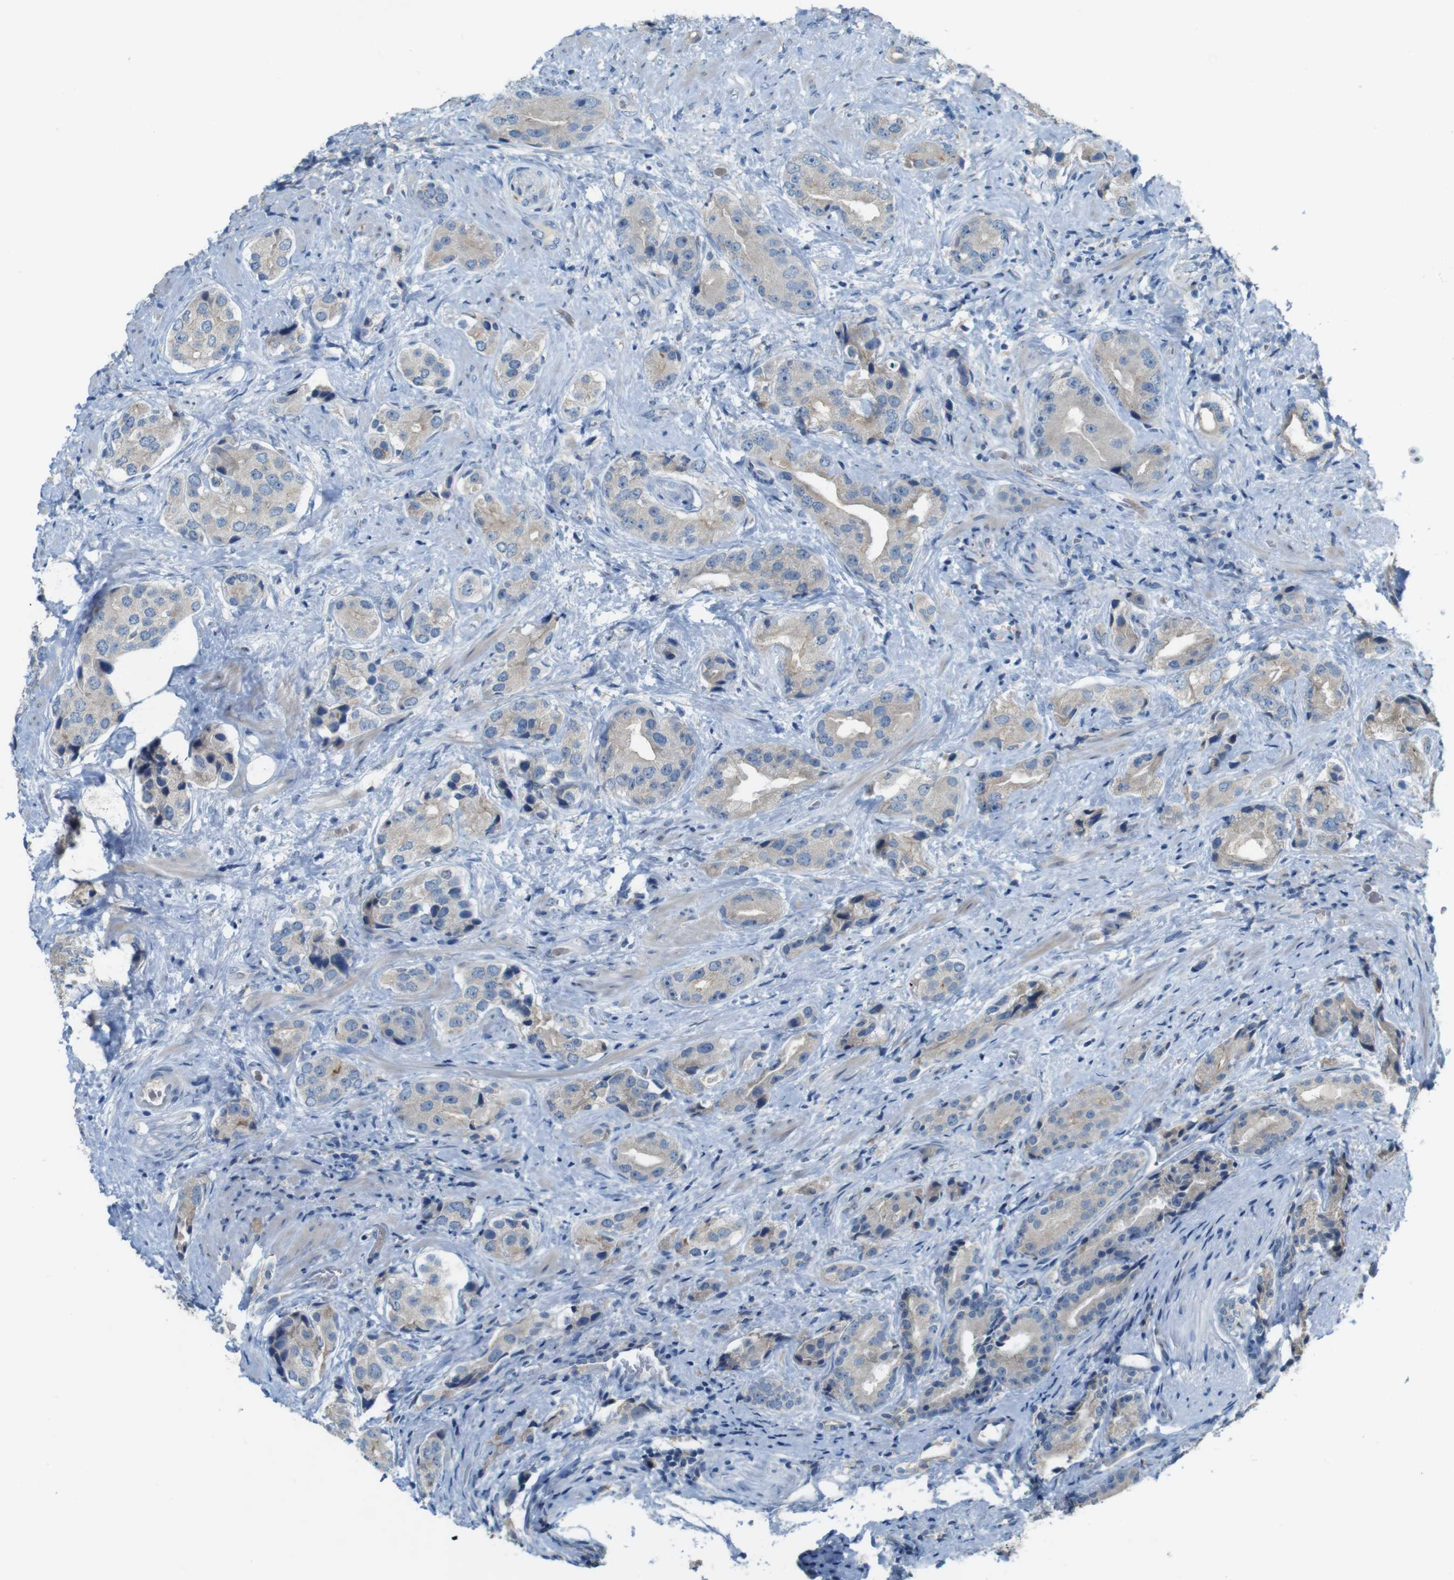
{"staining": {"intensity": "weak", "quantity": ">75%", "location": "cytoplasmic/membranous"}, "tissue": "prostate cancer", "cell_type": "Tumor cells", "image_type": "cancer", "snomed": [{"axis": "morphology", "description": "Adenocarcinoma, High grade"}, {"axis": "topography", "description": "Prostate"}], "caption": "IHC photomicrograph of neoplastic tissue: prostate cancer stained using immunohistochemistry (IHC) exhibits low levels of weak protein expression localized specifically in the cytoplasmic/membranous of tumor cells, appearing as a cytoplasmic/membranous brown color.", "gene": "MOGAT3", "patient": {"sex": "male", "age": 71}}